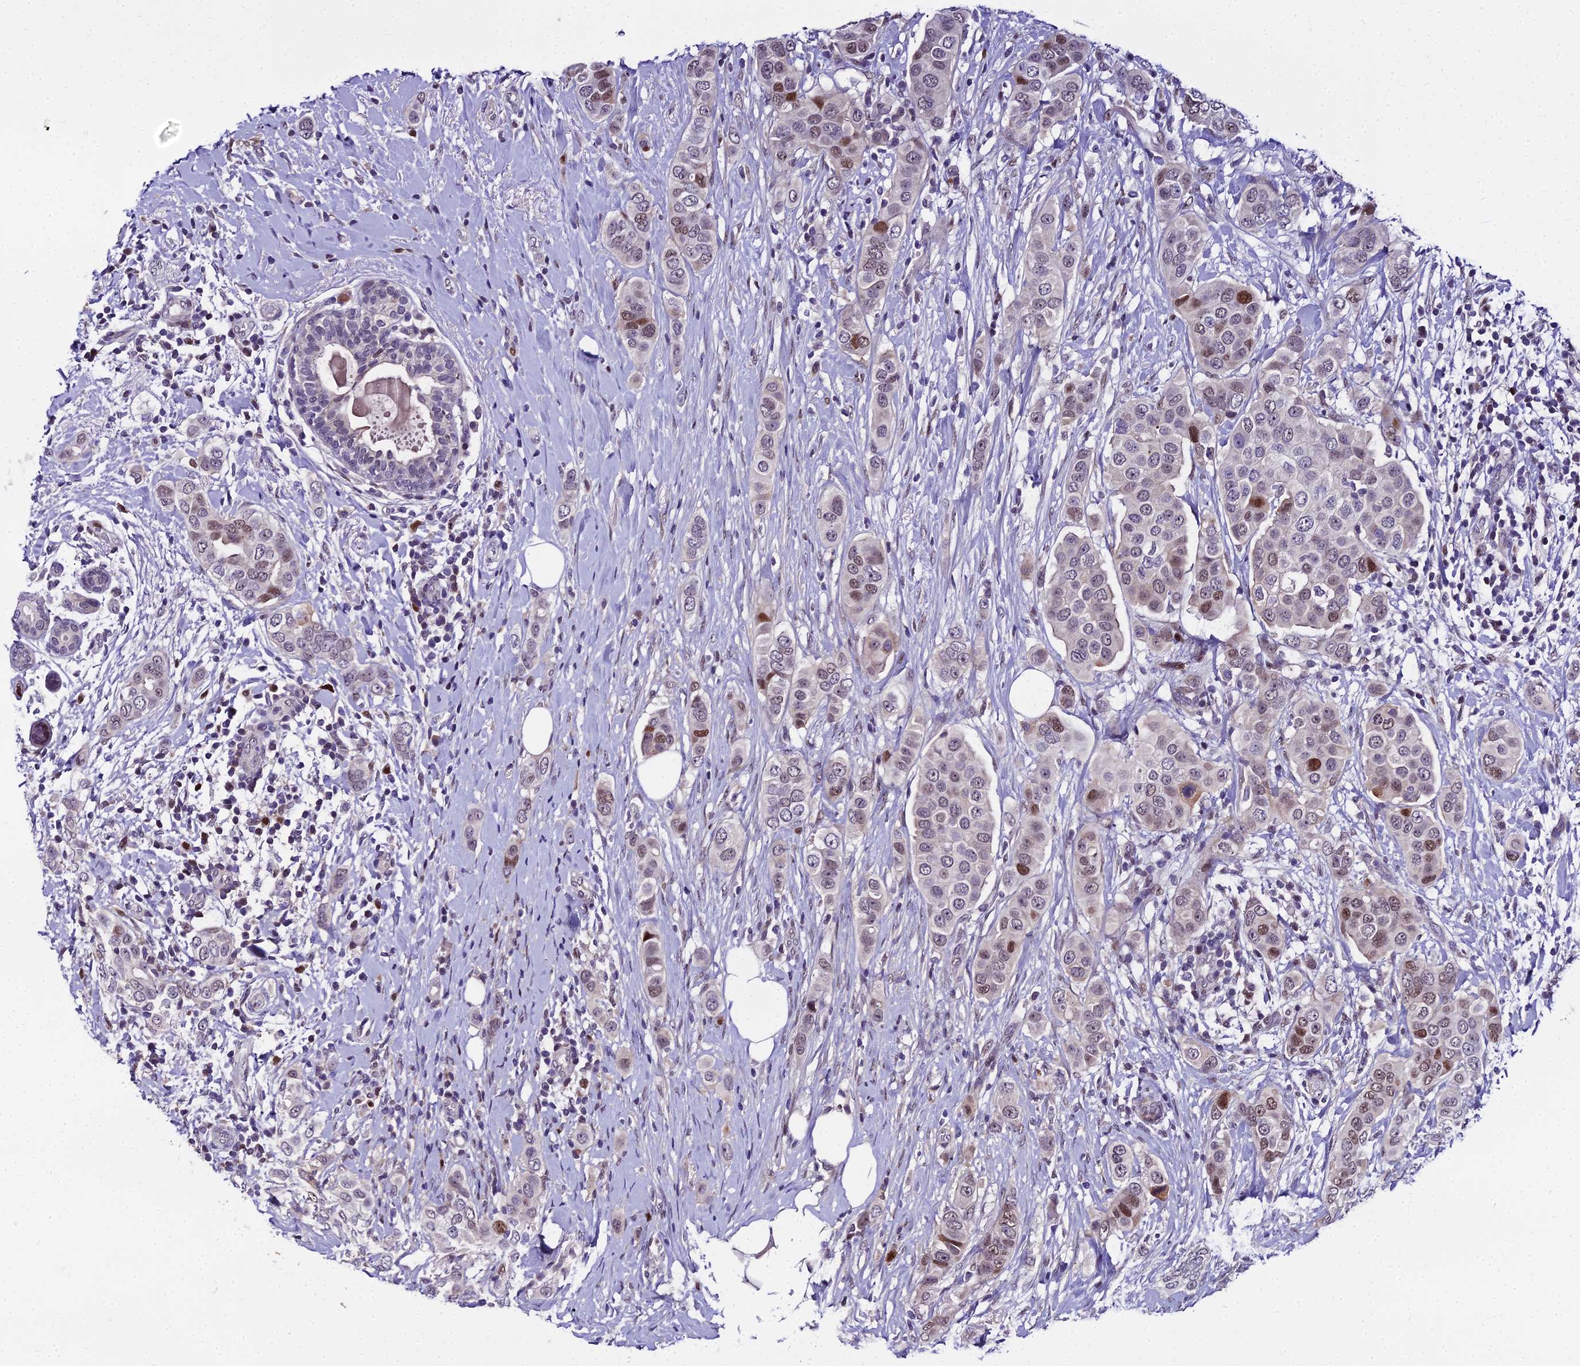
{"staining": {"intensity": "moderate", "quantity": "<25%", "location": "nuclear"}, "tissue": "breast cancer", "cell_type": "Tumor cells", "image_type": "cancer", "snomed": [{"axis": "morphology", "description": "Lobular carcinoma"}, {"axis": "topography", "description": "Breast"}], "caption": "DAB immunohistochemical staining of human breast cancer reveals moderate nuclear protein staining in approximately <25% of tumor cells.", "gene": "TRIML2", "patient": {"sex": "female", "age": 51}}